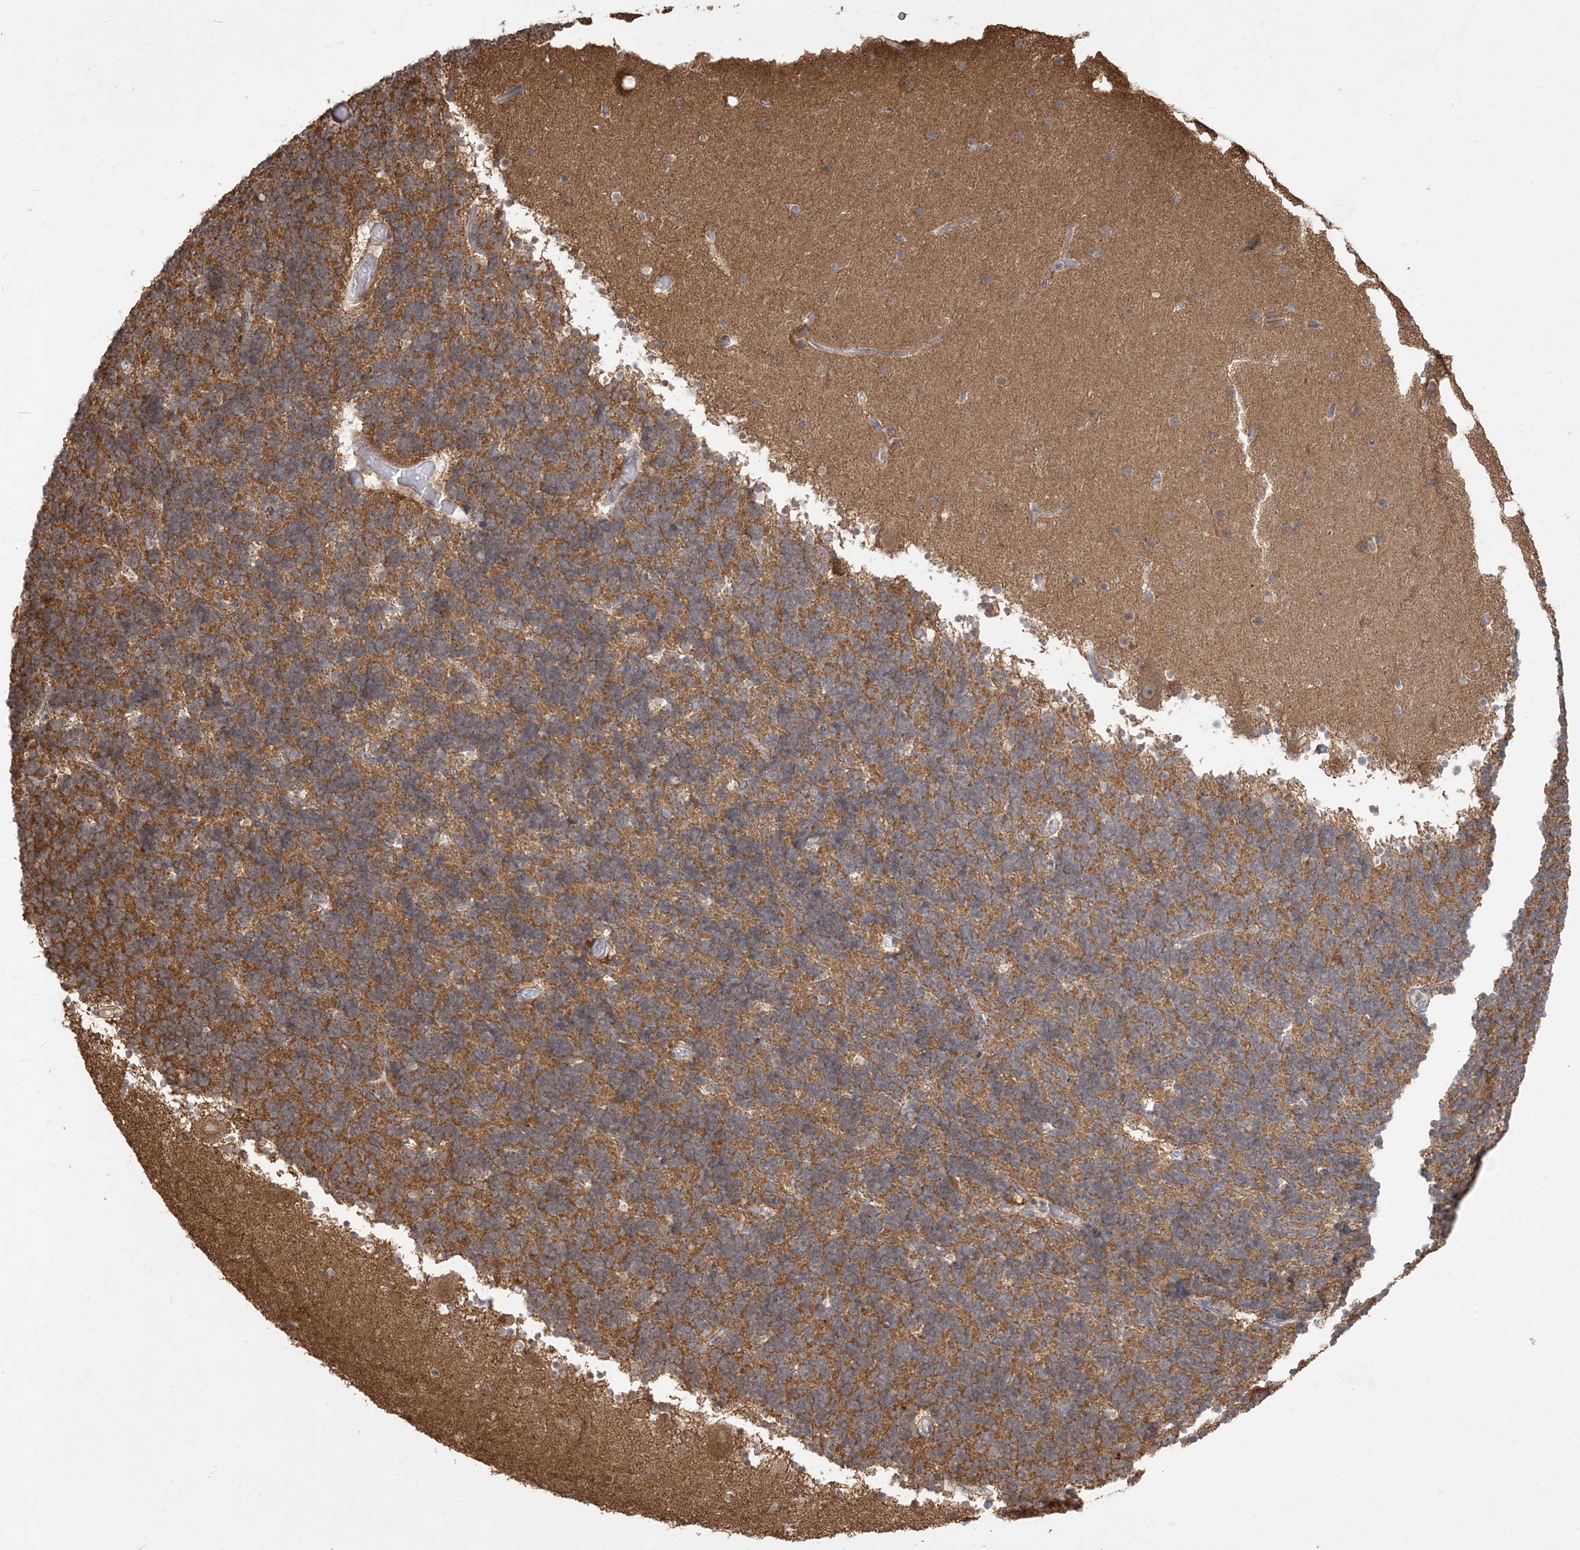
{"staining": {"intensity": "moderate", "quantity": "25%-75%", "location": "cytoplasmic/membranous"}, "tissue": "cerebellum", "cell_type": "Cells in granular layer", "image_type": "normal", "snomed": [{"axis": "morphology", "description": "Normal tissue, NOS"}, {"axis": "topography", "description": "Cerebellum"}], "caption": "A histopathology image showing moderate cytoplasmic/membranous positivity in about 25%-75% of cells in granular layer in unremarkable cerebellum, as visualized by brown immunohistochemical staining.", "gene": "ZC3H6", "patient": {"sex": "male", "age": 57}}